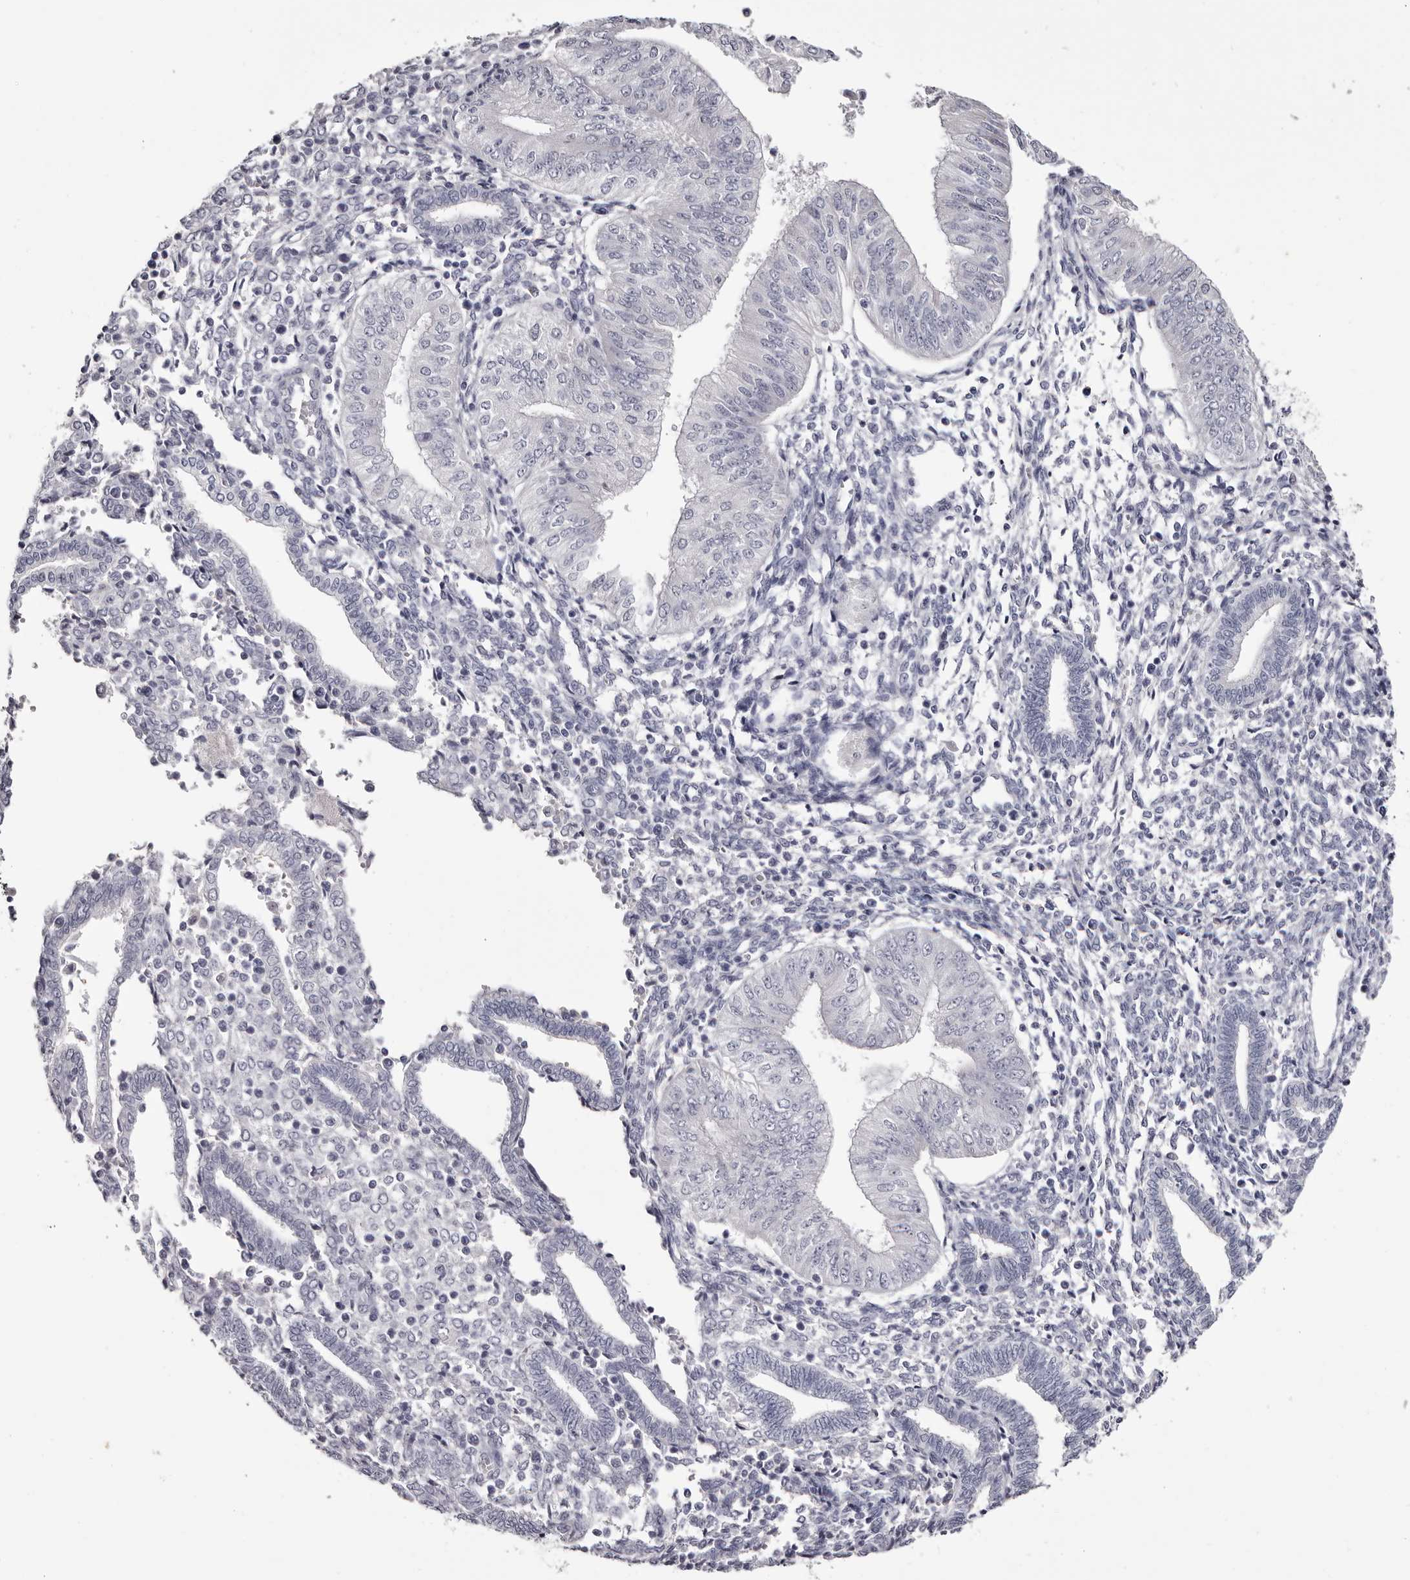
{"staining": {"intensity": "negative", "quantity": "none", "location": "none"}, "tissue": "endometrial cancer", "cell_type": "Tumor cells", "image_type": "cancer", "snomed": [{"axis": "morphology", "description": "Normal tissue, NOS"}, {"axis": "morphology", "description": "Adenocarcinoma, NOS"}, {"axis": "topography", "description": "Endometrium"}], "caption": "Tumor cells show no significant expression in endometrial cancer.", "gene": "CA6", "patient": {"sex": "female", "age": 53}}